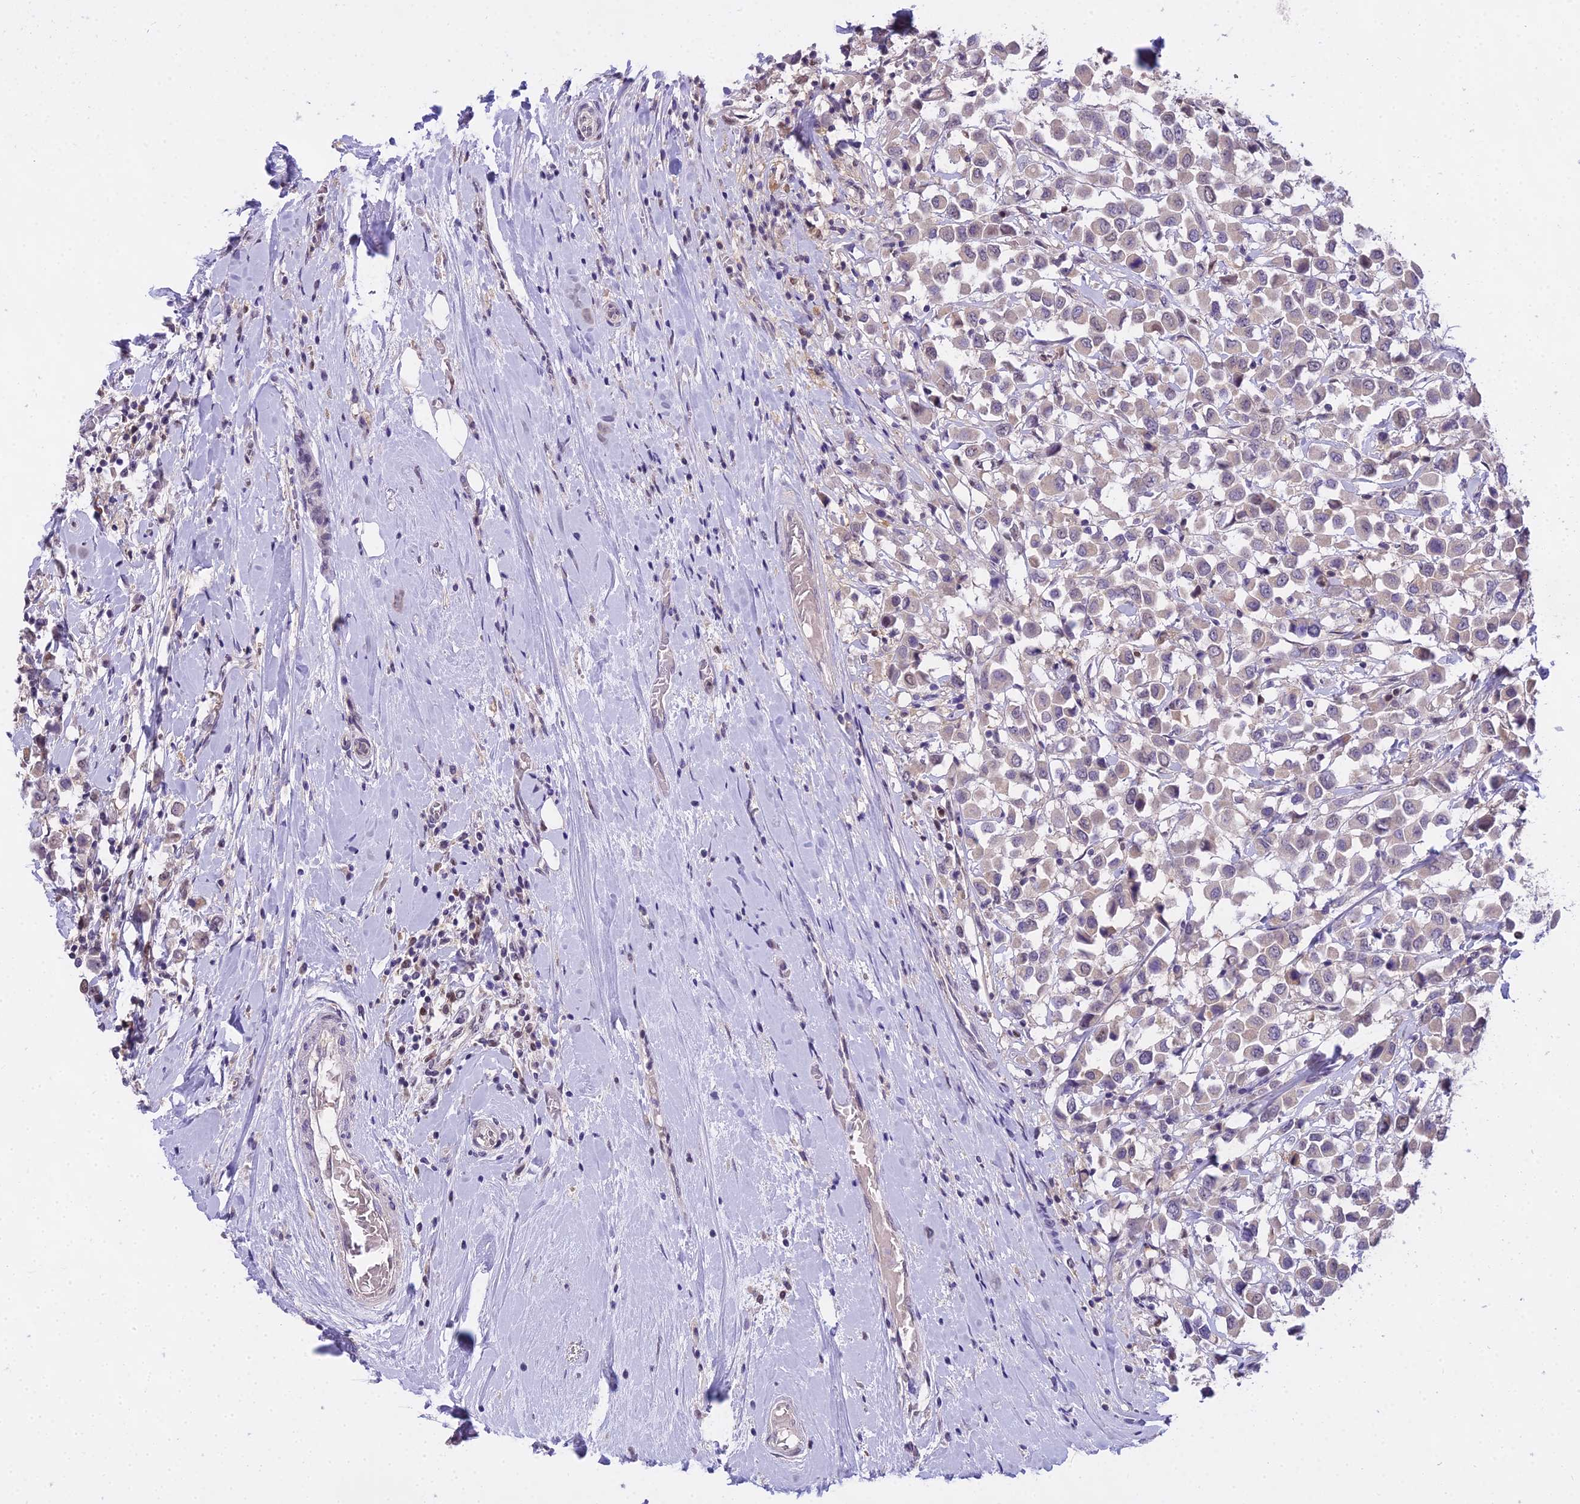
{"staining": {"intensity": "weak", "quantity": "<25%", "location": "cytoplasmic/membranous"}, "tissue": "breast cancer", "cell_type": "Tumor cells", "image_type": "cancer", "snomed": [{"axis": "morphology", "description": "Duct carcinoma"}, {"axis": "topography", "description": "Breast"}], "caption": "High magnification brightfield microscopy of breast cancer (intraductal carcinoma) stained with DAB (3,3'-diaminobenzidine) (brown) and counterstained with hematoxylin (blue): tumor cells show no significant staining. (DAB immunohistochemistry (IHC) visualized using brightfield microscopy, high magnification).", "gene": "MAT2A", "patient": {"sex": "female", "age": 61}}